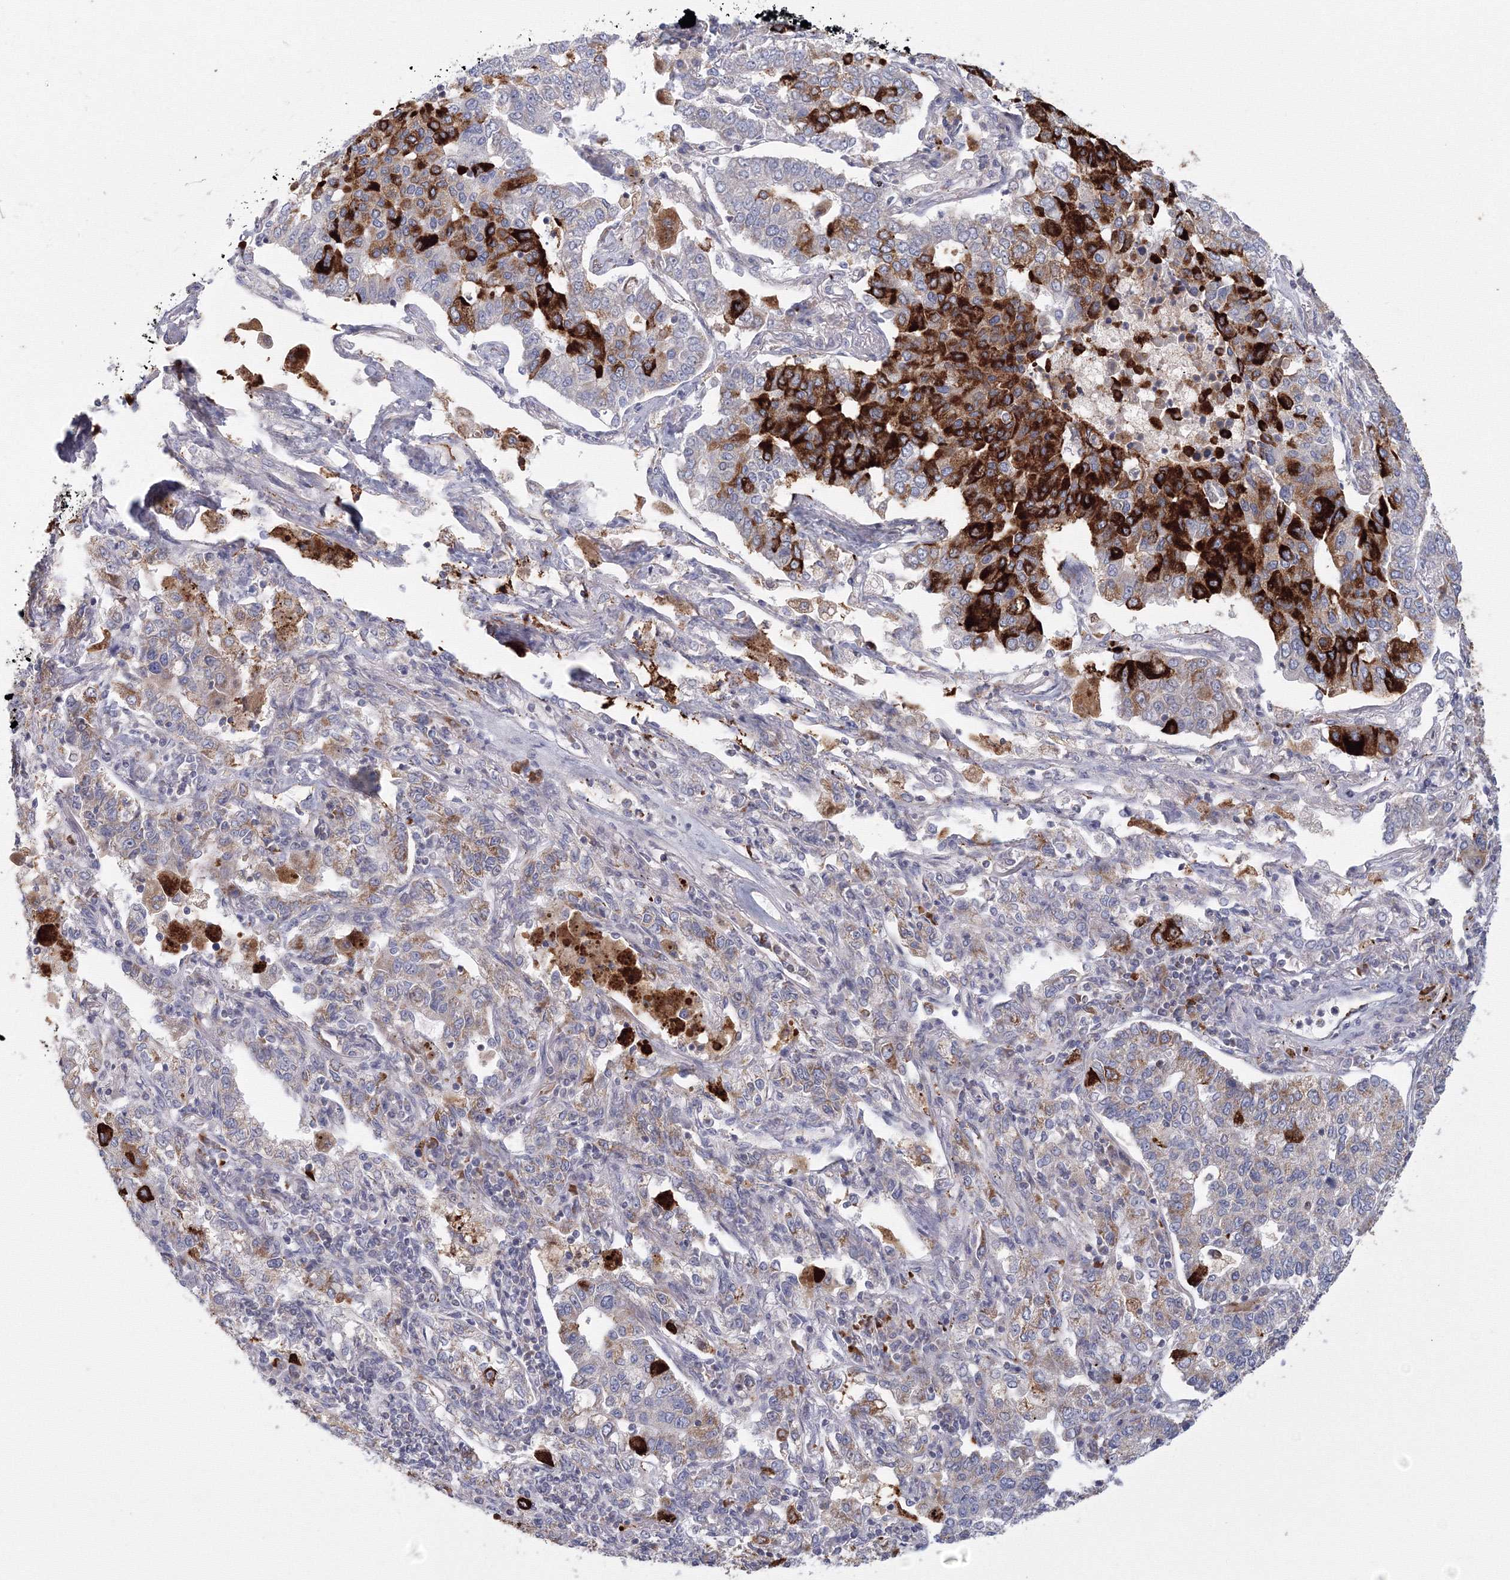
{"staining": {"intensity": "strong", "quantity": "<25%", "location": "cytoplasmic/membranous"}, "tissue": "lung cancer", "cell_type": "Tumor cells", "image_type": "cancer", "snomed": [{"axis": "morphology", "description": "Adenocarcinoma, NOS"}, {"axis": "topography", "description": "Lung"}], "caption": "Tumor cells exhibit strong cytoplasmic/membranous positivity in about <25% of cells in lung adenocarcinoma.", "gene": "GRPEL1", "patient": {"sex": "male", "age": 49}}